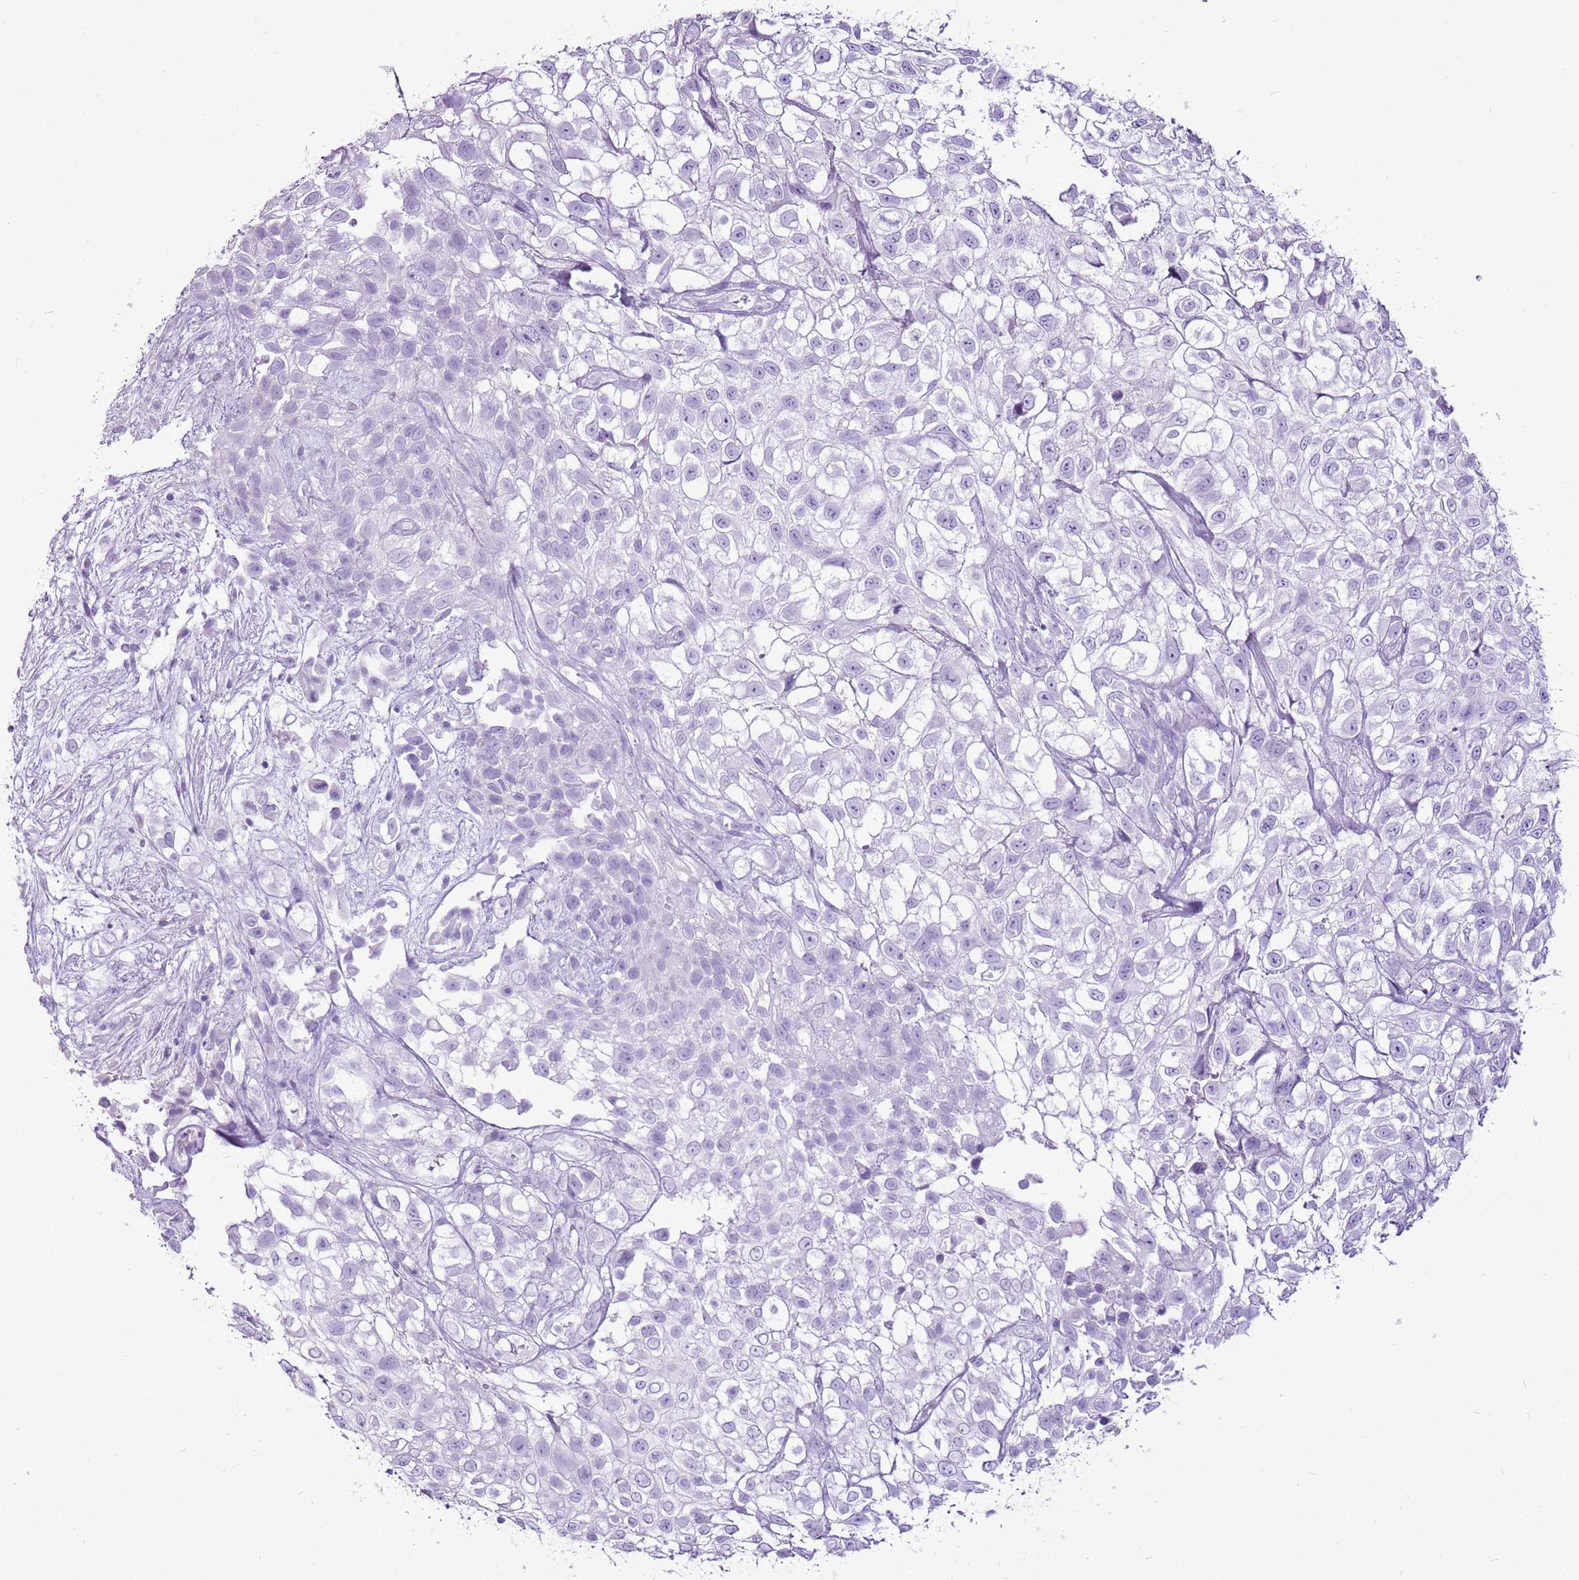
{"staining": {"intensity": "negative", "quantity": "none", "location": "none"}, "tissue": "urothelial cancer", "cell_type": "Tumor cells", "image_type": "cancer", "snomed": [{"axis": "morphology", "description": "Urothelial carcinoma, High grade"}, {"axis": "topography", "description": "Urinary bladder"}], "caption": "Photomicrograph shows no significant protein positivity in tumor cells of urothelial cancer.", "gene": "CNFN", "patient": {"sex": "male", "age": 56}}